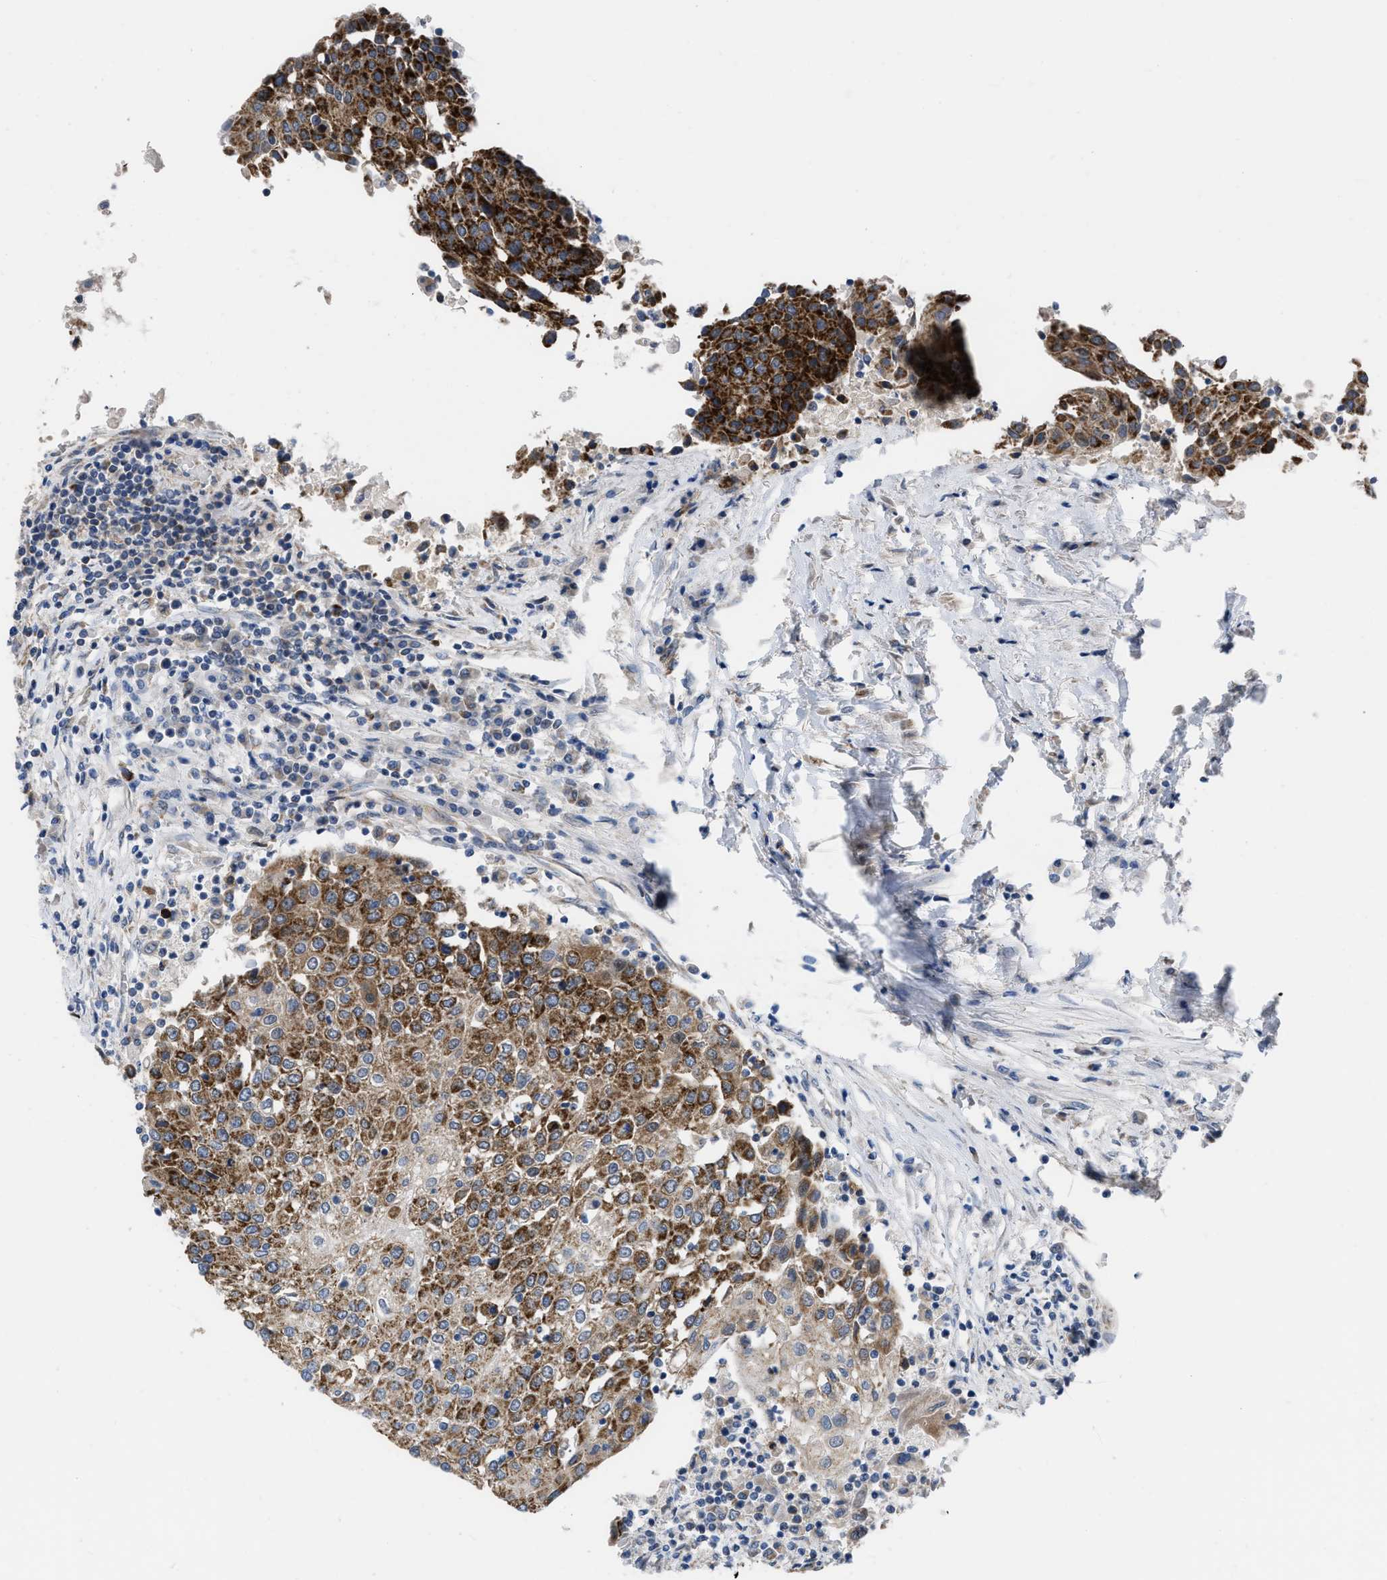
{"staining": {"intensity": "strong", "quantity": ">75%", "location": "cytoplasmic/membranous"}, "tissue": "urothelial cancer", "cell_type": "Tumor cells", "image_type": "cancer", "snomed": [{"axis": "morphology", "description": "Urothelial carcinoma, High grade"}, {"axis": "topography", "description": "Urinary bladder"}], "caption": "This photomicrograph demonstrates immunohistochemistry (IHC) staining of high-grade urothelial carcinoma, with high strong cytoplasmic/membranous positivity in about >75% of tumor cells.", "gene": "AKAP1", "patient": {"sex": "female", "age": 85}}